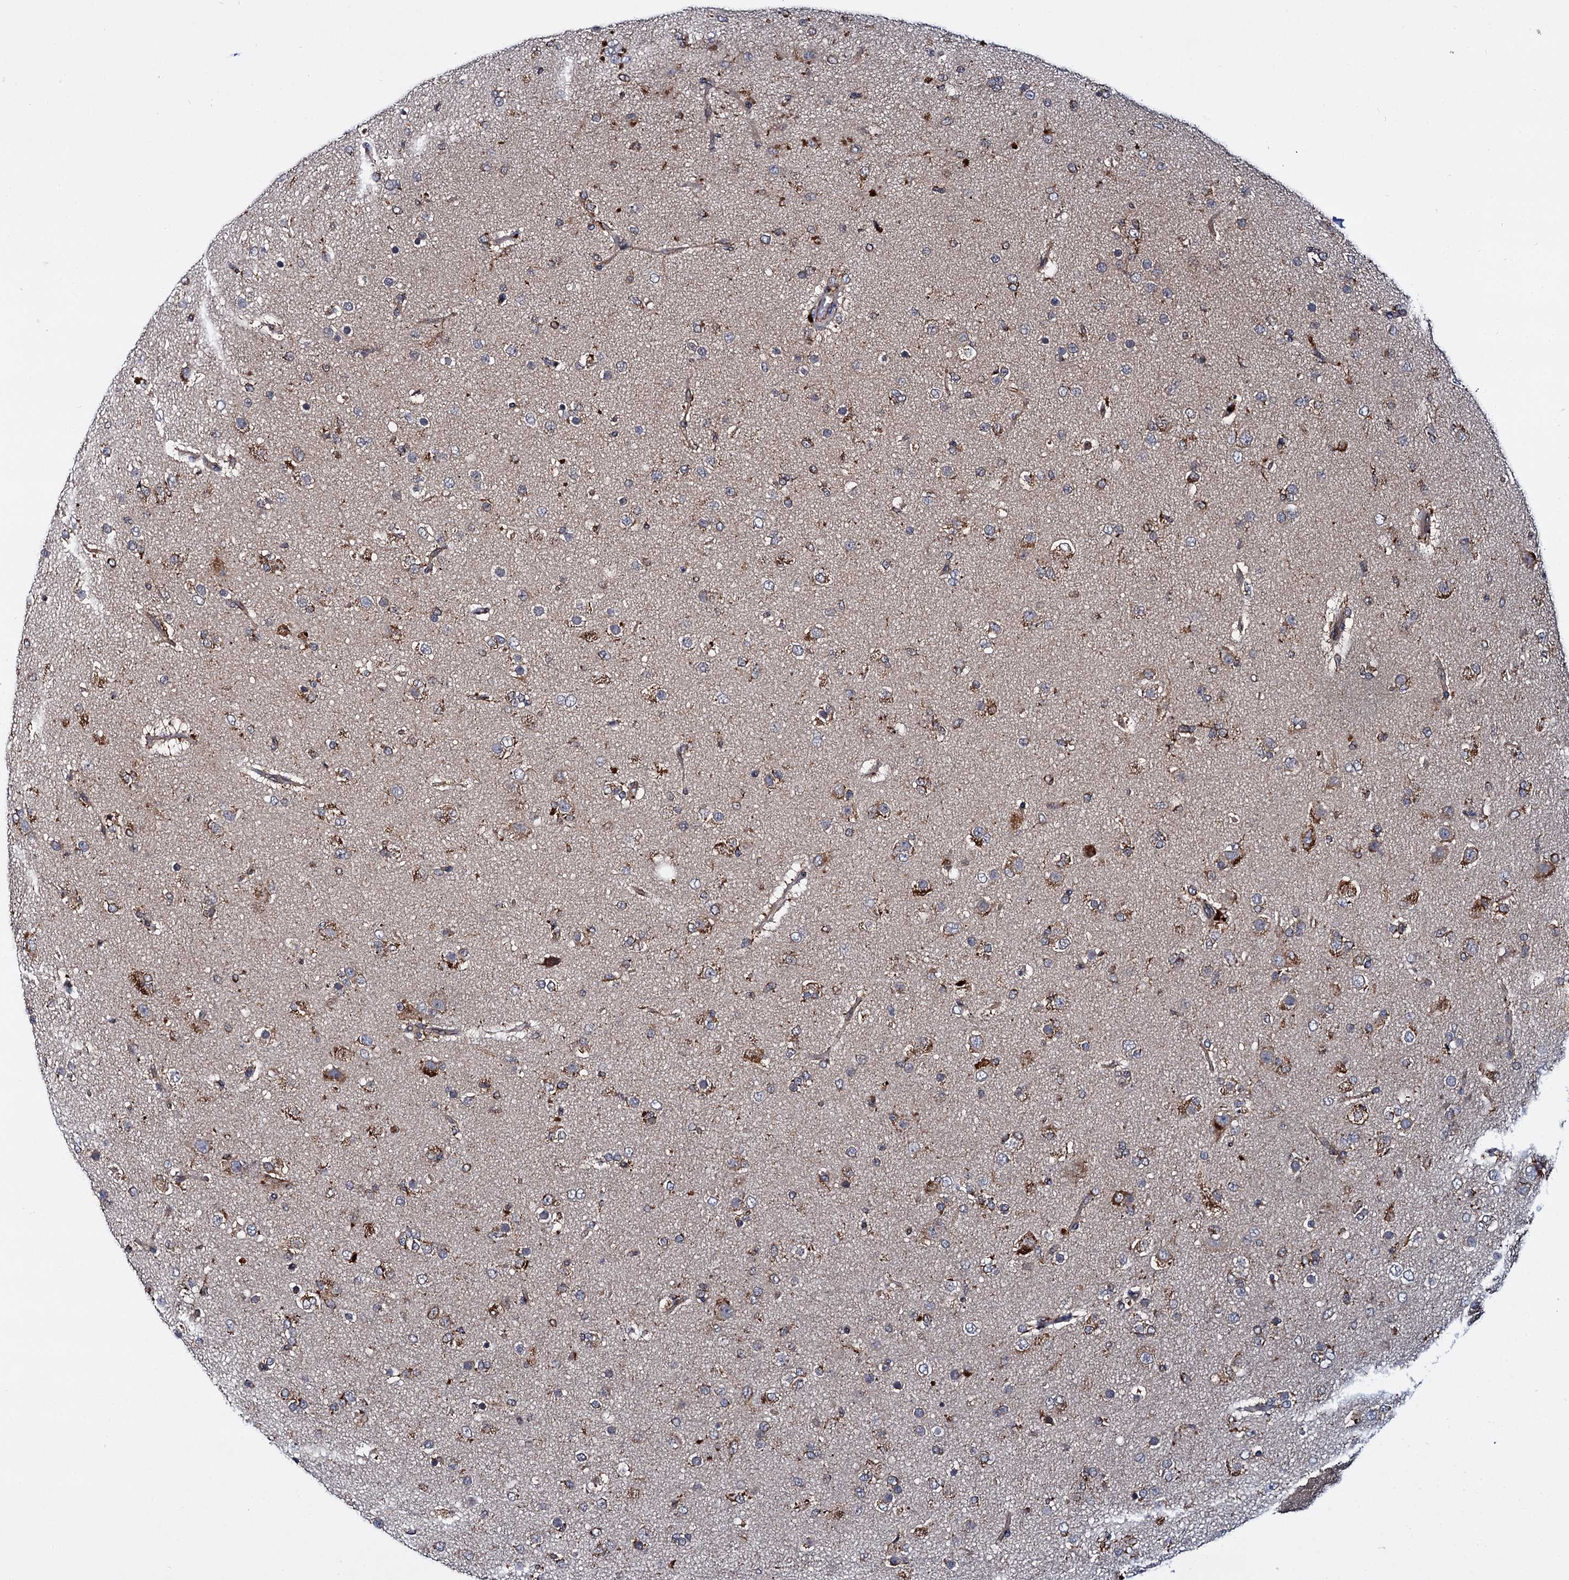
{"staining": {"intensity": "moderate", "quantity": "25%-75%", "location": "cytoplasmic/membranous"}, "tissue": "glioma", "cell_type": "Tumor cells", "image_type": "cancer", "snomed": [{"axis": "morphology", "description": "Glioma, malignant, Low grade"}, {"axis": "topography", "description": "Brain"}], "caption": "This is an image of IHC staining of malignant glioma (low-grade), which shows moderate staining in the cytoplasmic/membranous of tumor cells.", "gene": "UFM1", "patient": {"sex": "male", "age": 65}}